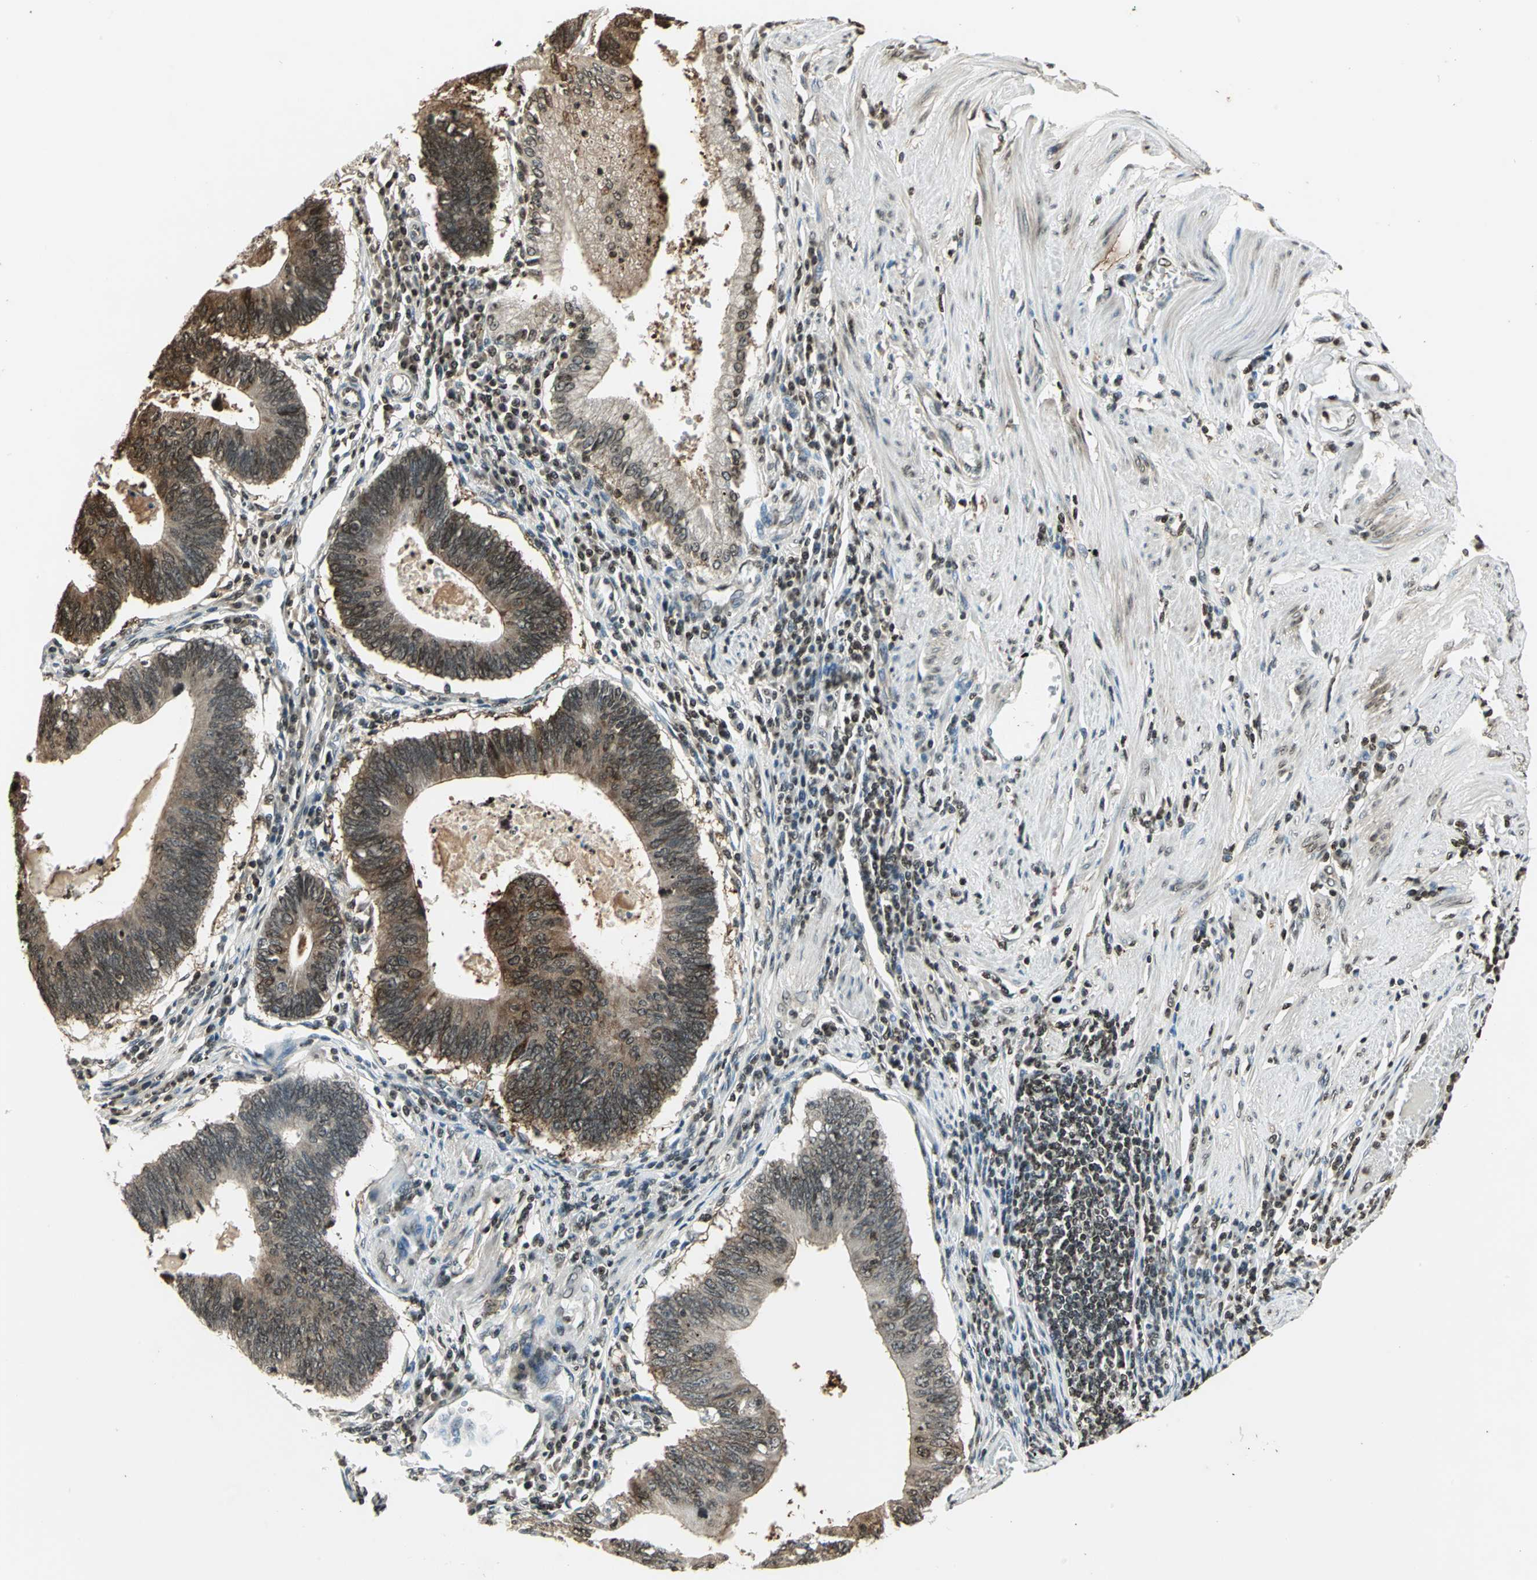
{"staining": {"intensity": "strong", "quantity": "25%-75%", "location": "cytoplasmic/membranous,nuclear"}, "tissue": "stomach cancer", "cell_type": "Tumor cells", "image_type": "cancer", "snomed": [{"axis": "morphology", "description": "Adenocarcinoma, NOS"}, {"axis": "topography", "description": "Stomach"}], "caption": "Protein expression analysis of human stomach cancer (adenocarcinoma) reveals strong cytoplasmic/membranous and nuclear staining in approximately 25%-75% of tumor cells.", "gene": "LGALS3", "patient": {"sex": "male", "age": 59}}